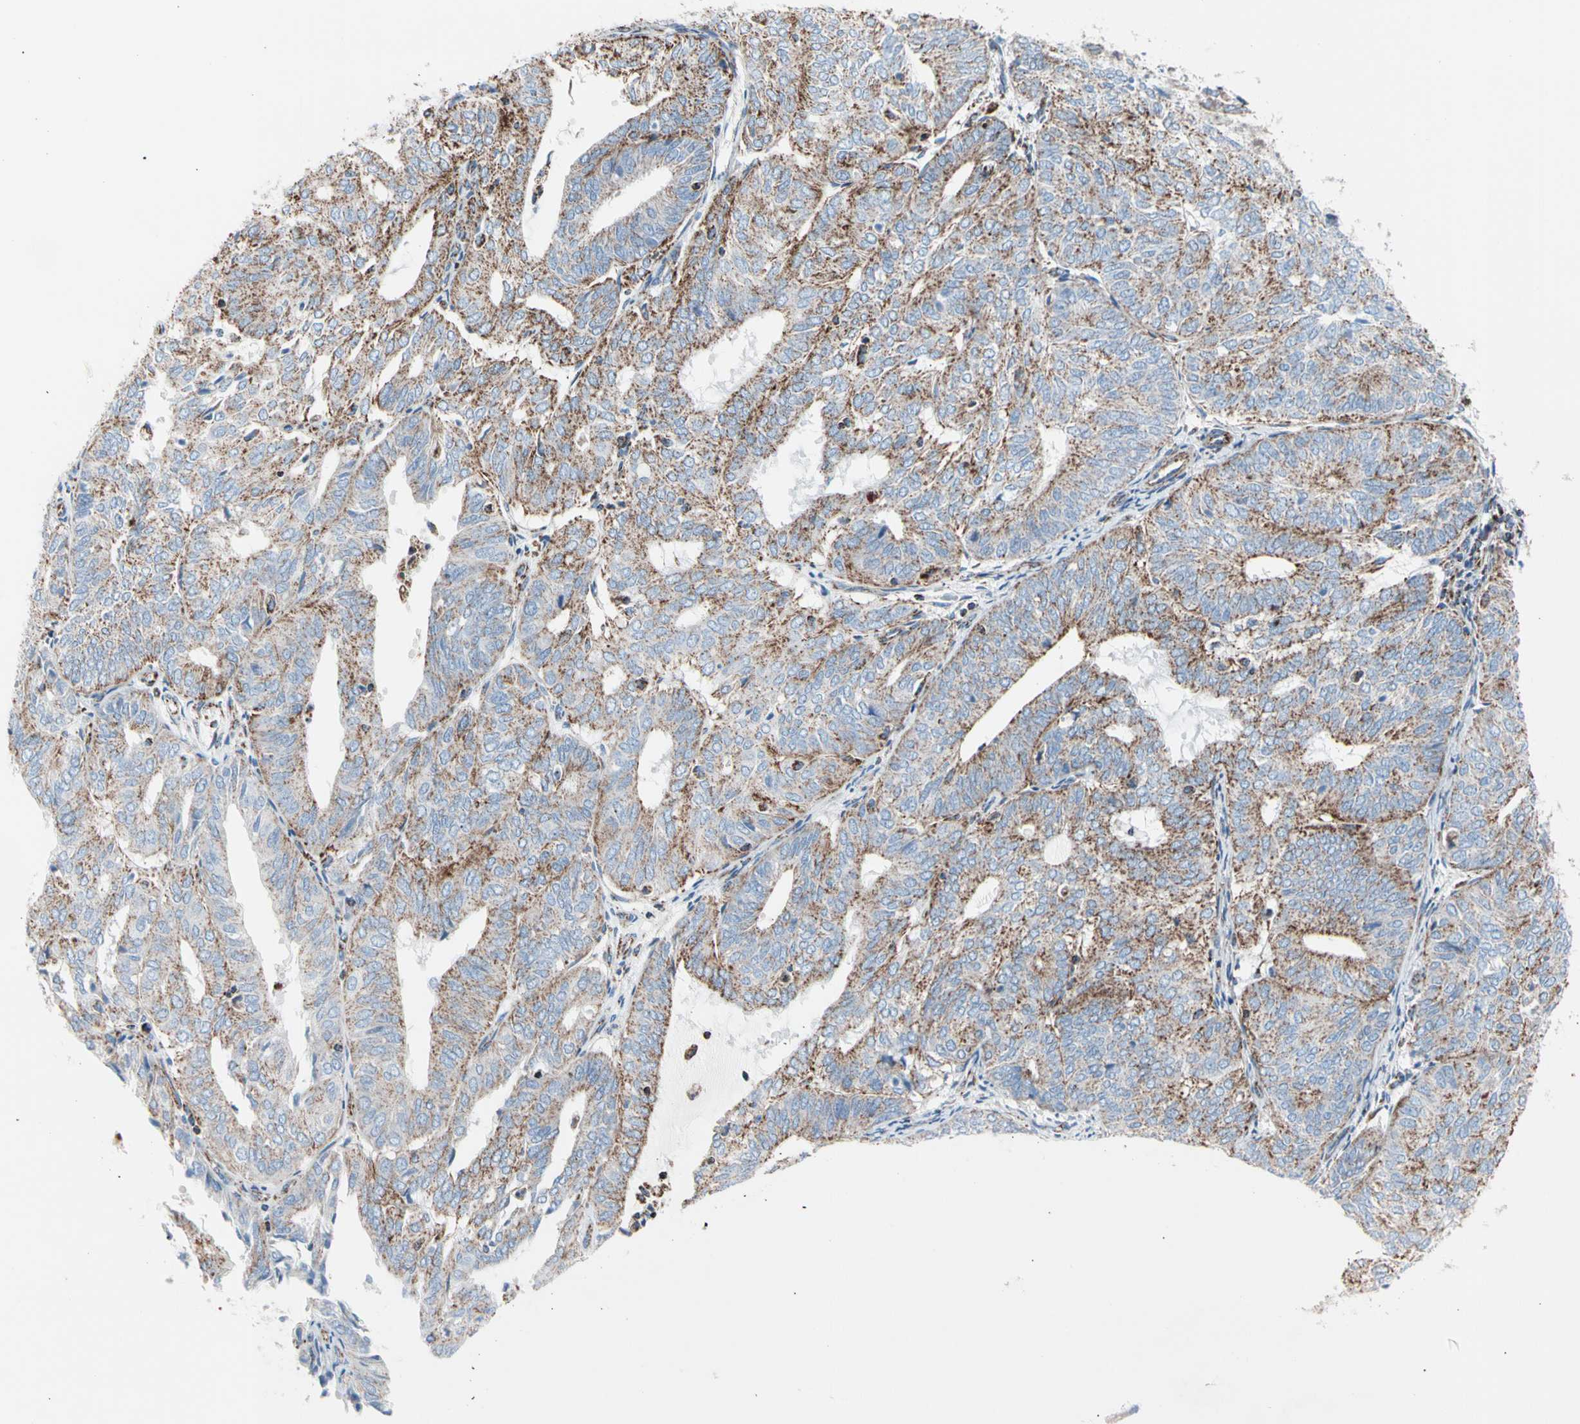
{"staining": {"intensity": "moderate", "quantity": "25%-75%", "location": "cytoplasmic/membranous"}, "tissue": "endometrial cancer", "cell_type": "Tumor cells", "image_type": "cancer", "snomed": [{"axis": "morphology", "description": "Adenocarcinoma, NOS"}, {"axis": "topography", "description": "Uterus"}], "caption": "Immunohistochemistry (IHC) of endometrial cancer demonstrates medium levels of moderate cytoplasmic/membranous positivity in about 25%-75% of tumor cells.", "gene": "HK1", "patient": {"sex": "female", "age": 60}}